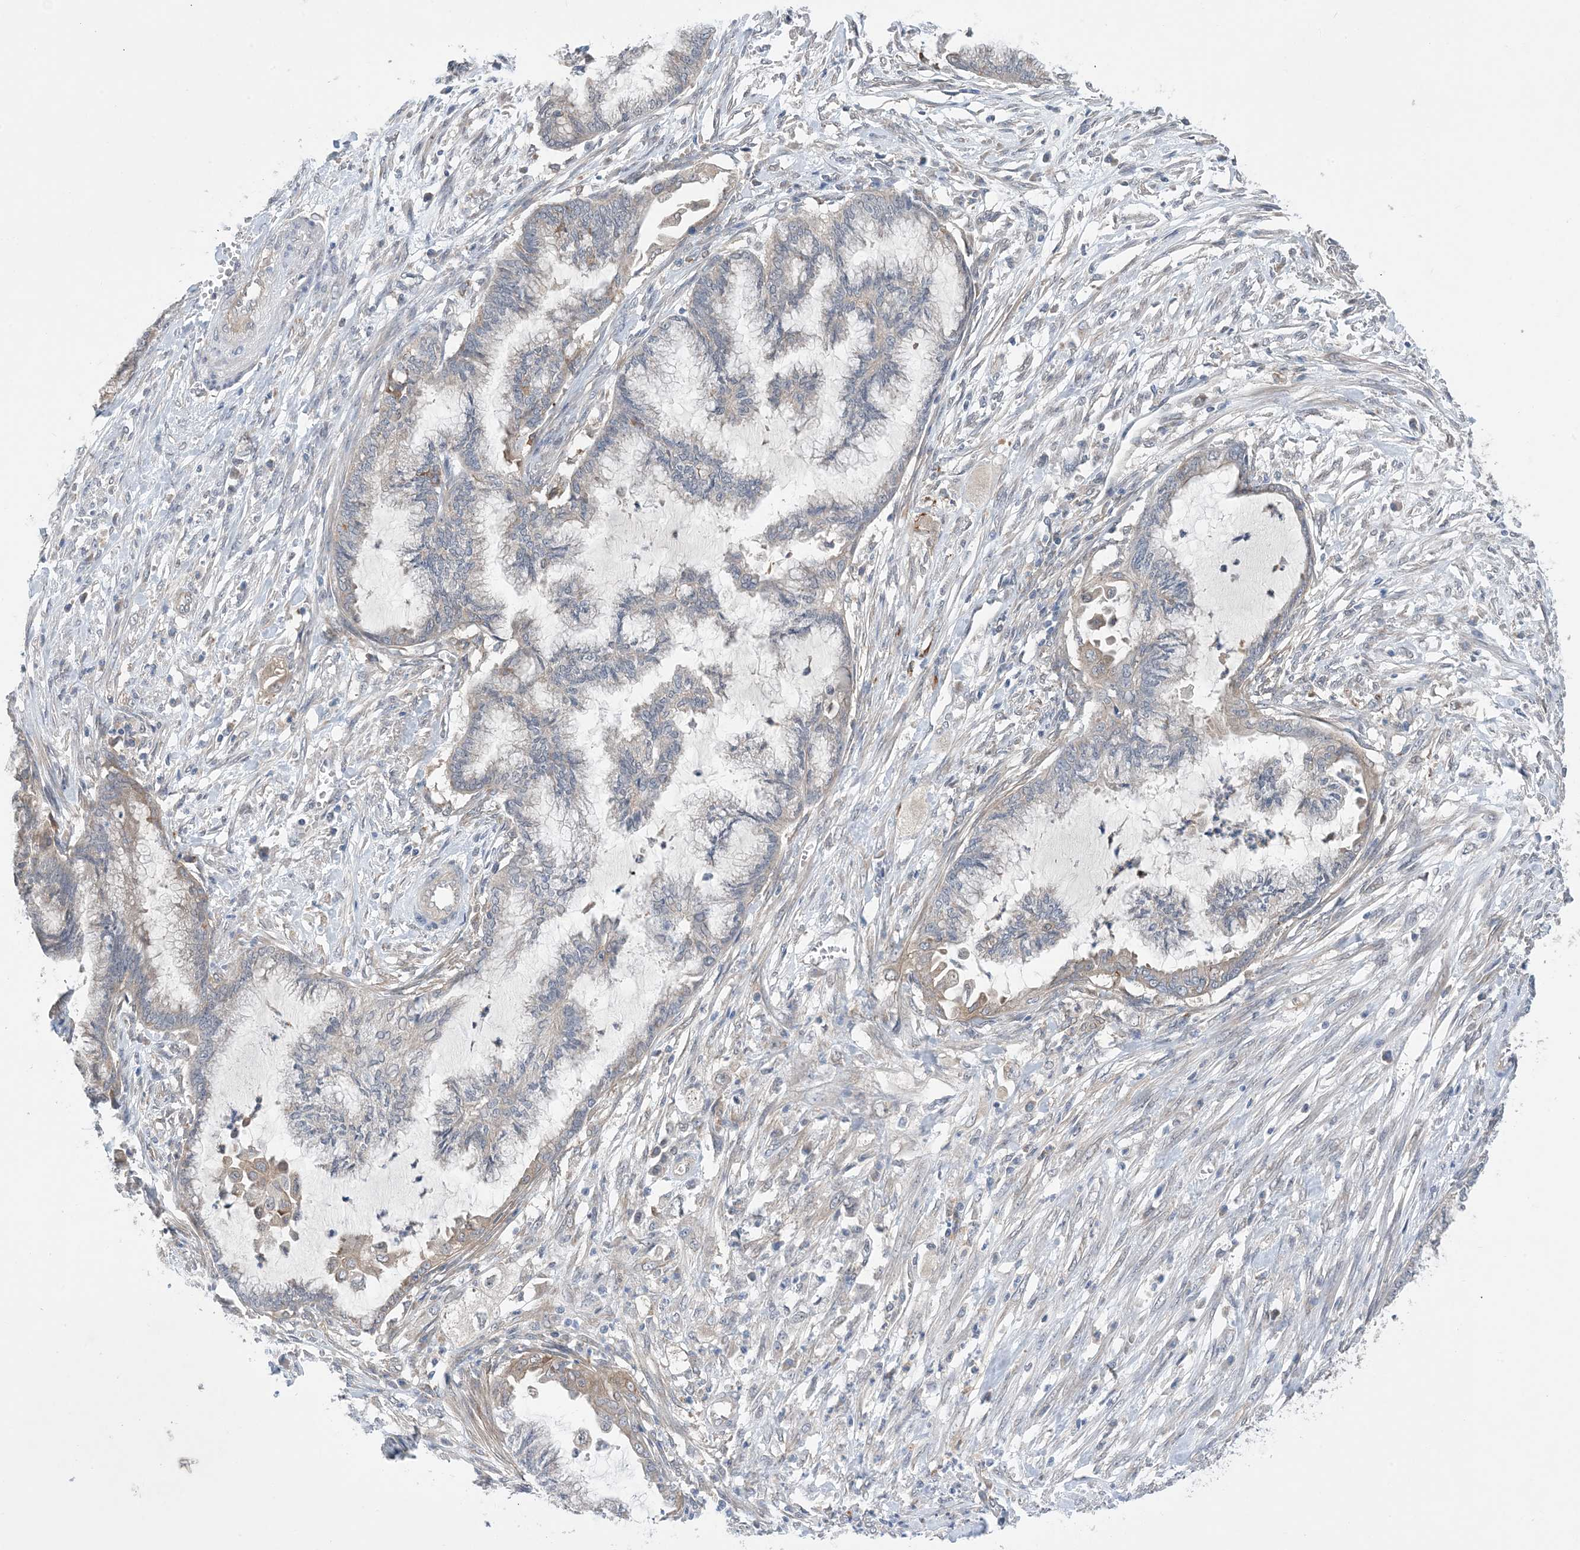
{"staining": {"intensity": "negative", "quantity": "none", "location": "none"}, "tissue": "endometrial cancer", "cell_type": "Tumor cells", "image_type": "cancer", "snomed": [{"axis": "morphology", "description": "Adenocarcinoma, NOS"}, {"axis": "topography", "description": "Endometrium"}], "caption": "The micrograph shows no significant positivity in tumor cells of endometrial cancer. (Immunohistochemistry, brightfield microscopy, high magnification).", "gene": "EHBP1", "patient": {"sex": "female", "age": 86}}